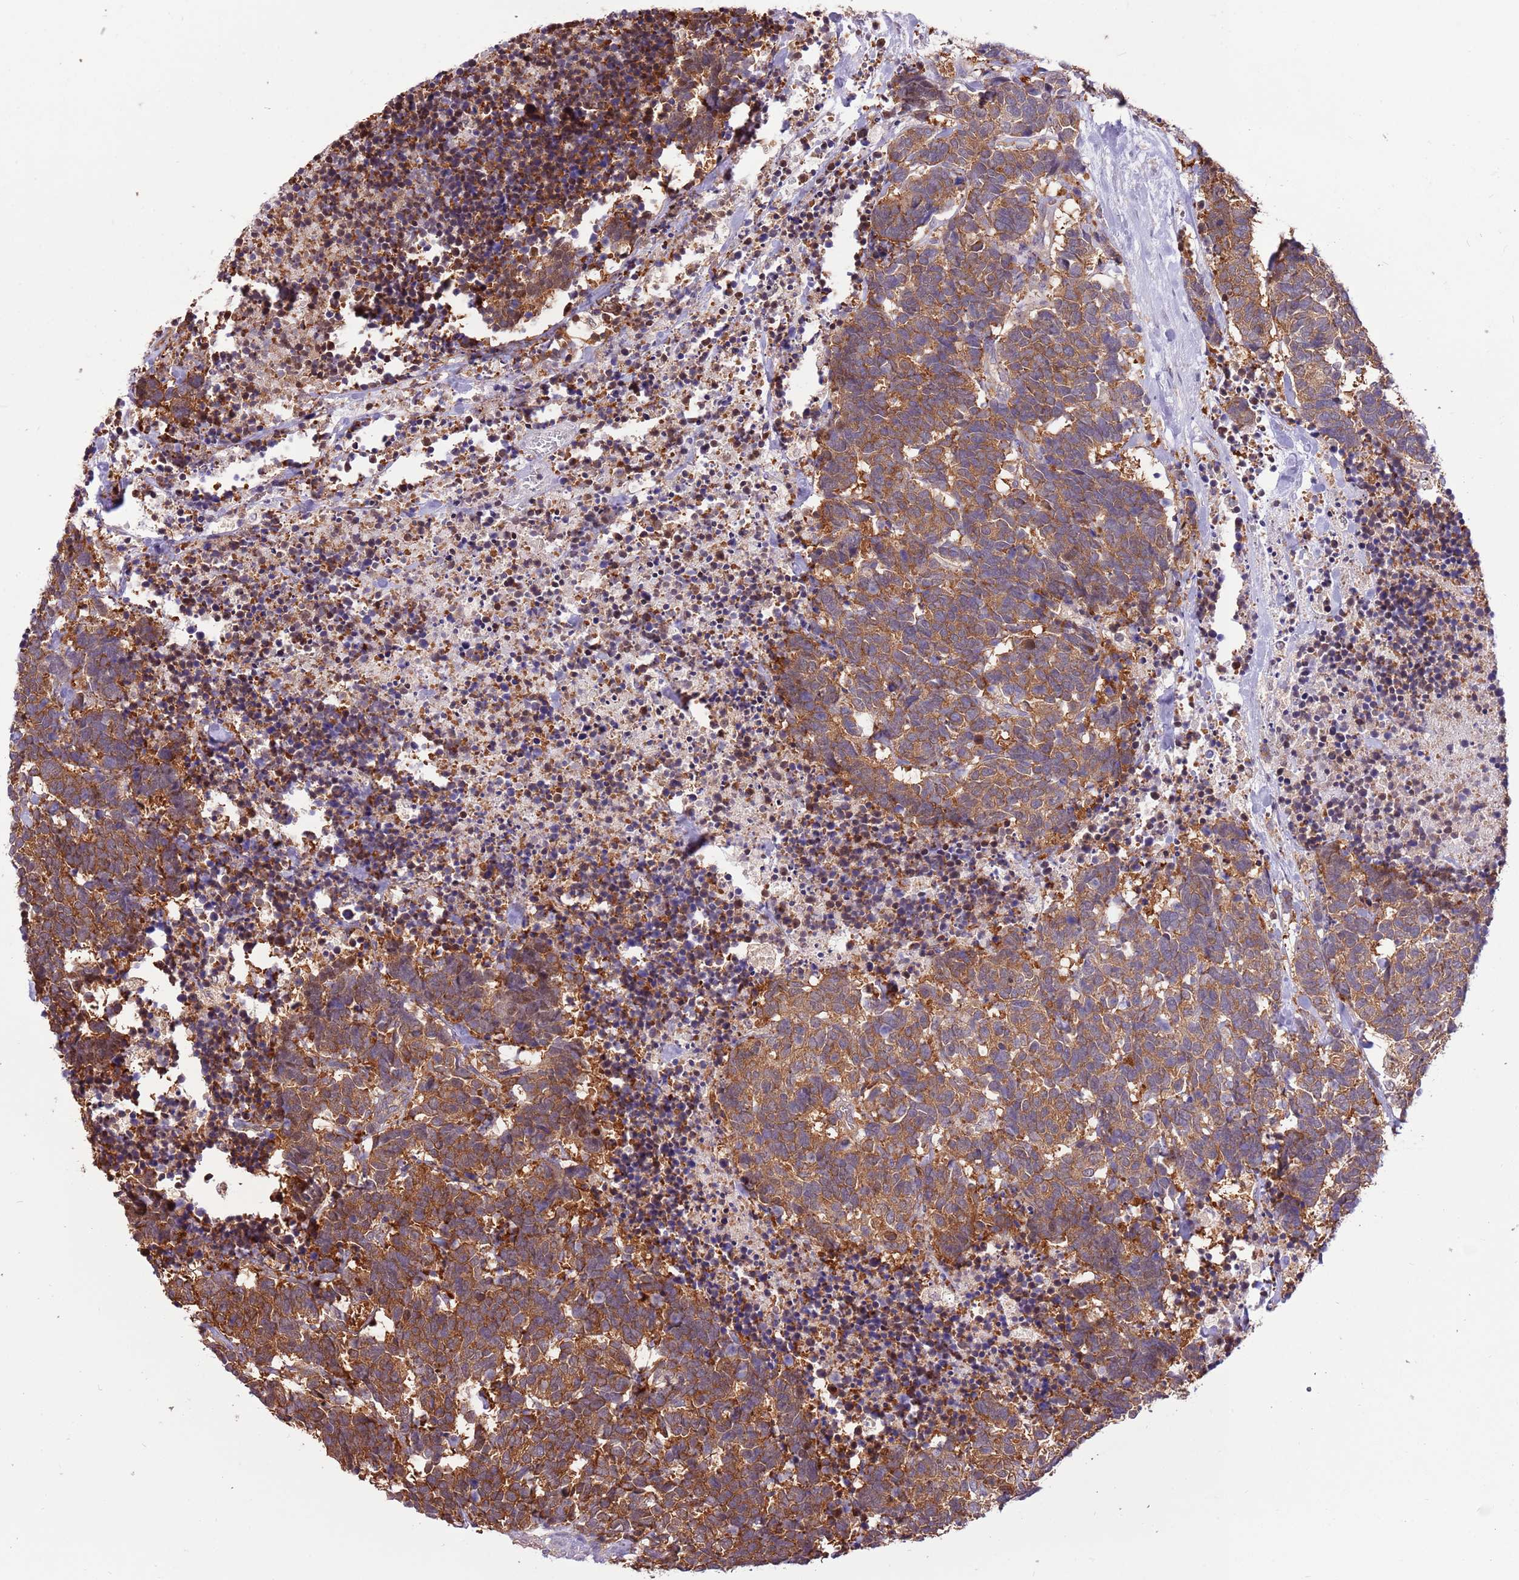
{"staining": {"intensity": "strong", "quantity": "25%-75%", "location": "cytoplasmic/membranous"}, "tissue": "carcinoid", "cell_type": "Tumor cells", "image_type": "cancer", "snomed": [{"axis": "morphology", "description": "Carcinoma, NOS"}, {"axis": "morphology", "description": "Carcinoid, malignant, NOS"}, {"axis": "topography", "description": "Urinary bladder"}], "caption": "Immunohistochemistry of human carcinoma demonstrates high levels of strong cytoplasmic/membranous staining in about 25%-75% of tumor cells. The staining was performed using DAB to visualize the protein expression in brown, while the nuclei were stained in blue with hematoxylin (Magnification: 20x).", "gene": "STIP1", "patient": {"sex": "male", "age": 57}}